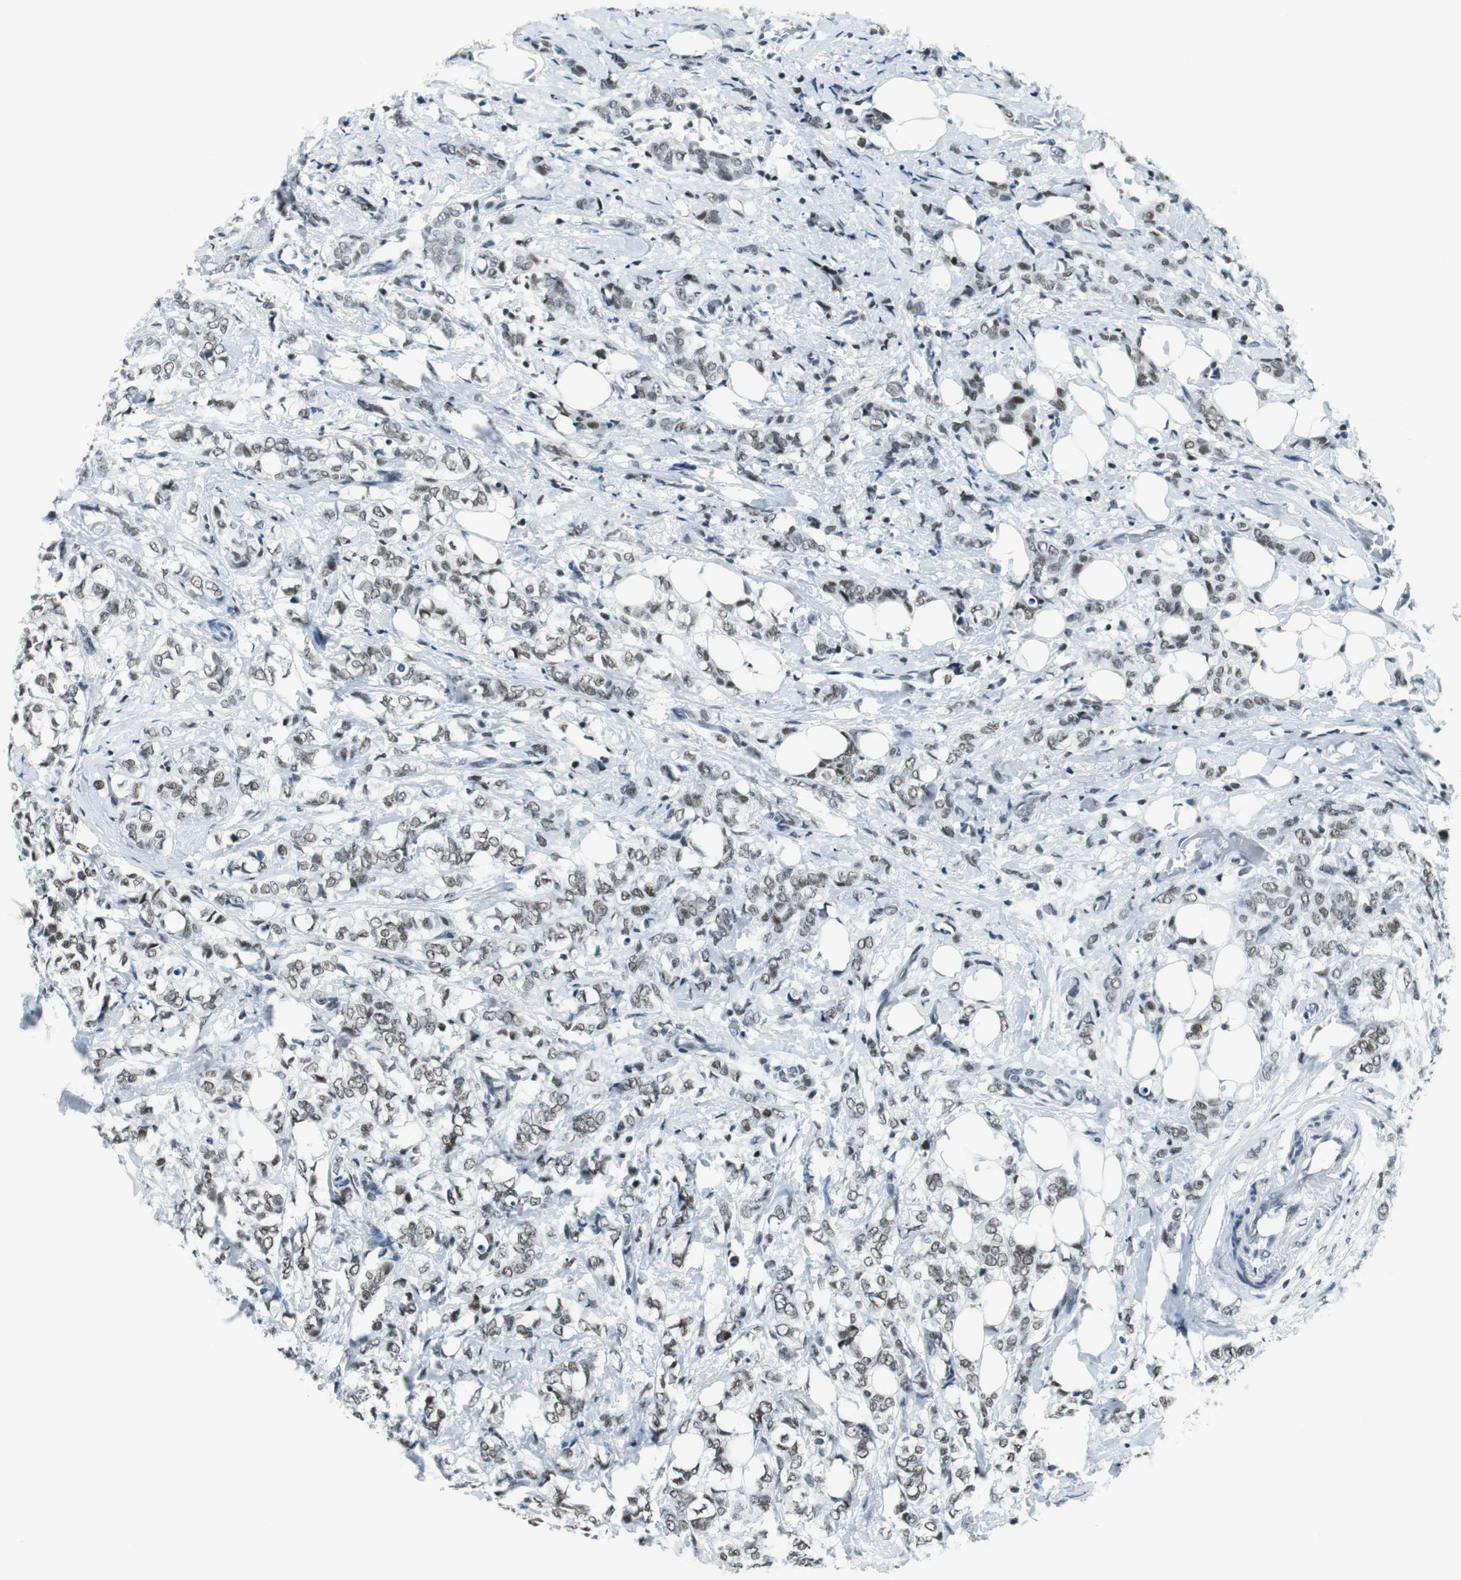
{"staining": {"intensity": "weak", "quantity": "25%-75%", "location": "nuclear"}, "tissue": "breast cancer", "cell_type": "Tumor cells", "image_type": "cancer", "snomed": [{"axis": "morphology", "description": "Lobular carcinoma"}, {"axis": "topography", "description": "Breast"}], "caption": "A micrograph of breast cancer stained for a protein demonstrates weak nuclear brown staining in tumor cells.", "gene": "HDAC3", "patient": {"sex": "female", "age": 60}}